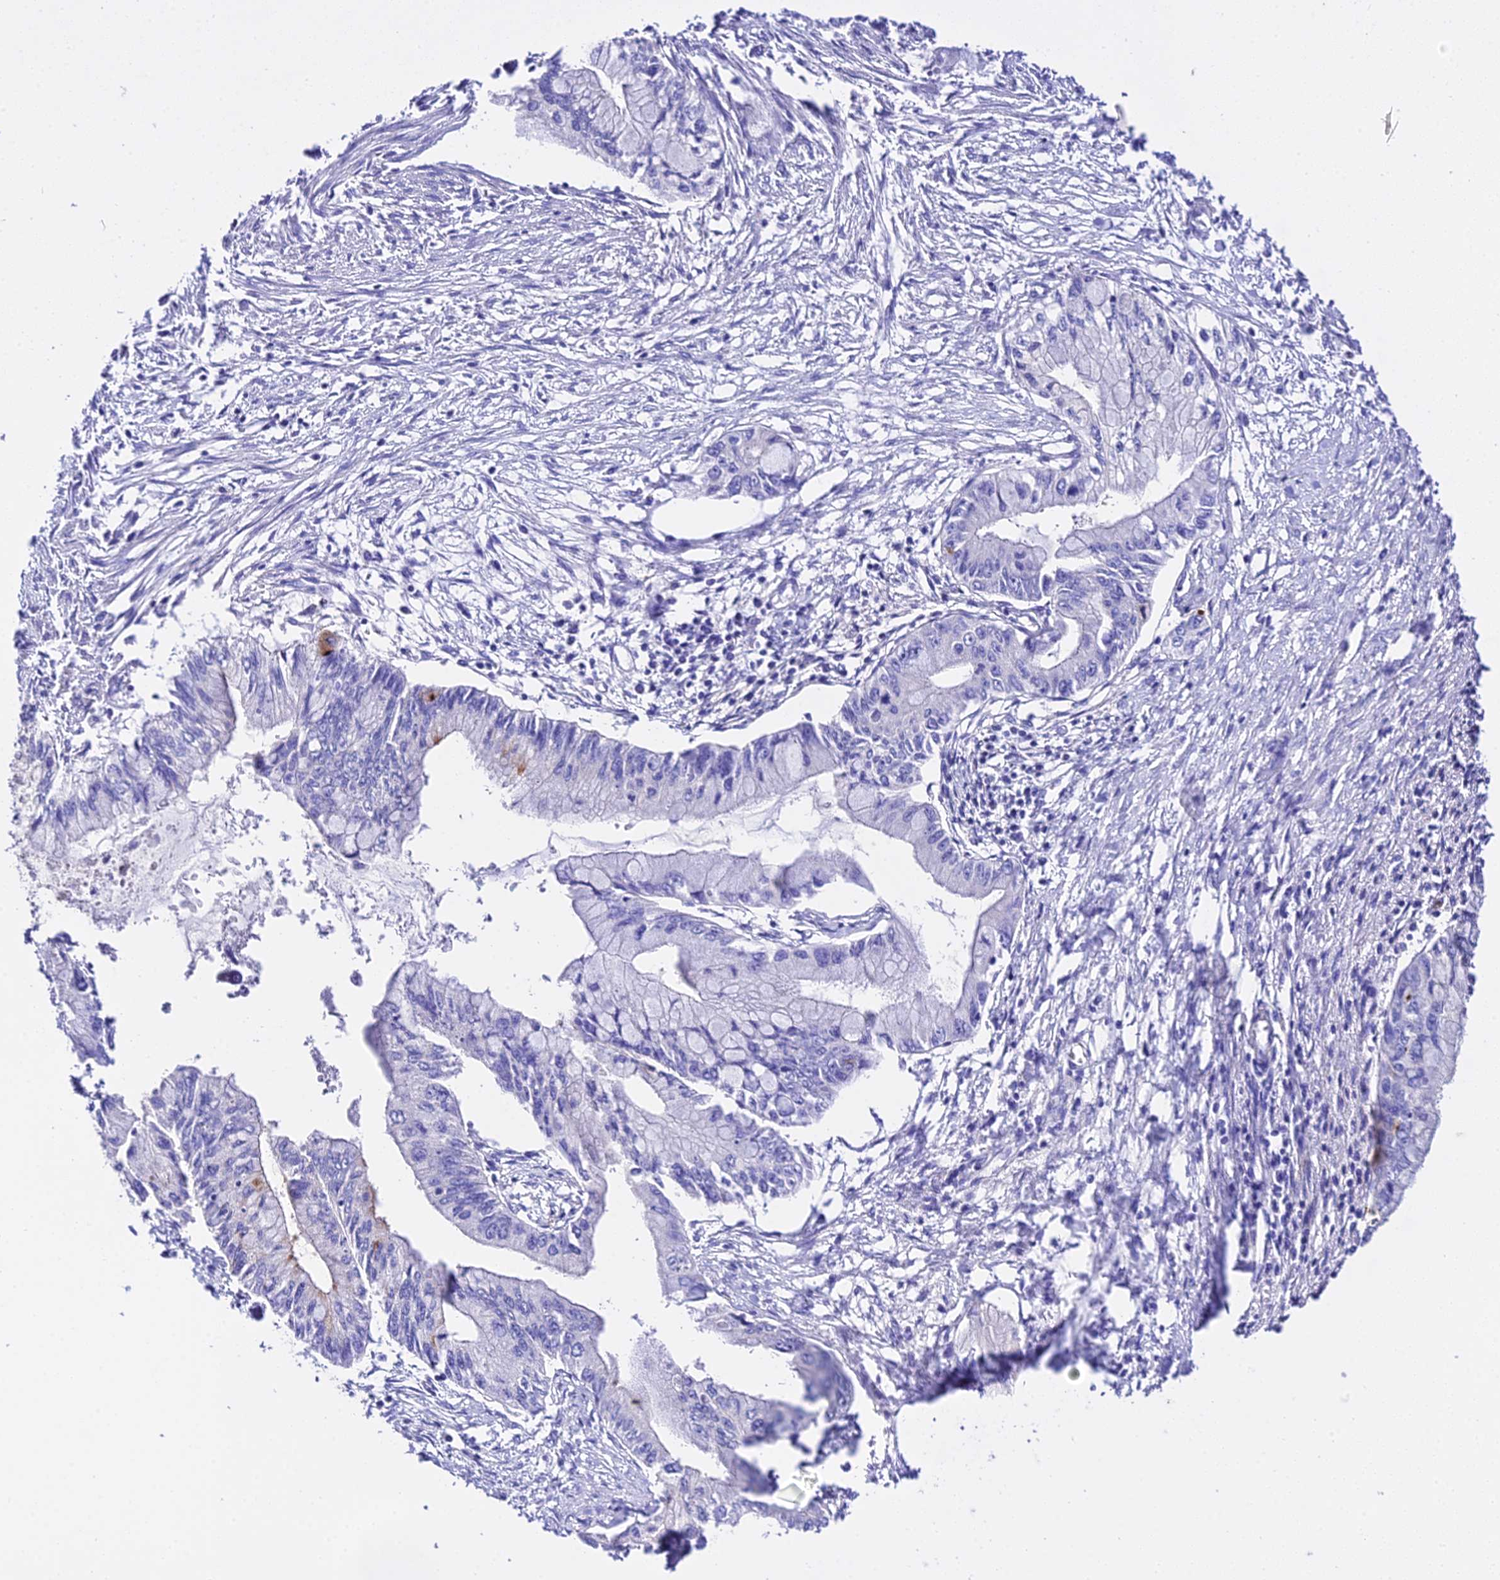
{"staining": {"intensity": "negative", "quantity": "none", "location": "none"}, "tissue": "pancreatic cancer", "cell_type": "Tumor cells", "image_type": "cancer", "snomed": [{"axis": "morphology", "description": "Adenocarcinoma, NOS"}, {"axis": "topography", "description": "Pancreas"}], "caption": "The photomicrograph demonstrates no significant positivity in tumor cells of adenocarcinoma (pancreatic).", "gene": "TMEM117", "patient": {"sex": "male", "age": 48}}